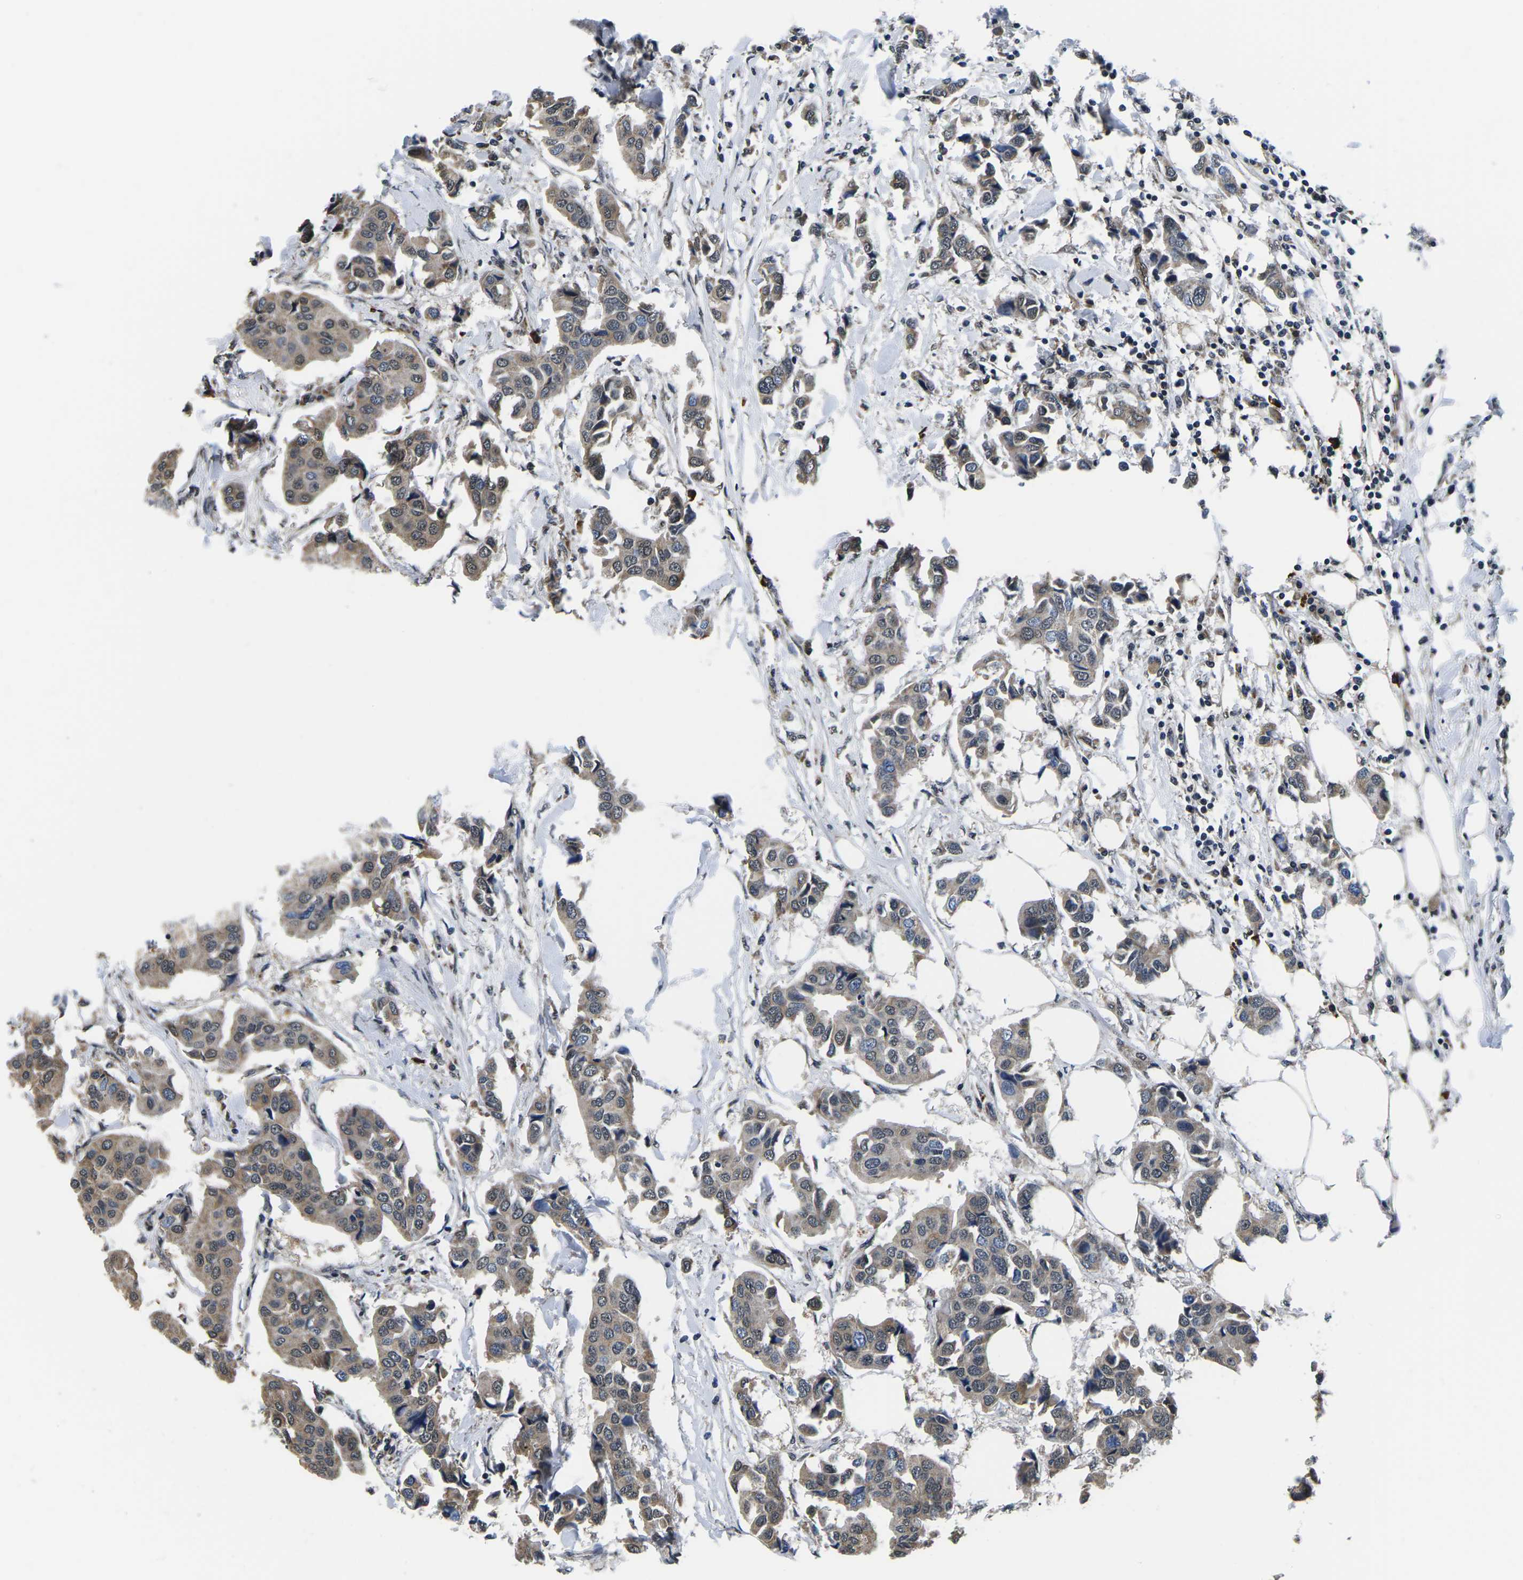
{"staining": {"intensity": "weak", "quantity": "25%-75%", "location": "cytoplasmic/membranous,nuclear"}, "tissue": "breast cancer", "cell_type": "Tumor cells", "image_type": "cancer", "snomed": [{"axis": "morphology", "description": "Duct carcinoma"}, {"axis": "topography", "description": "Breast"}], "caption": "Weak cytoplasmic/membranous and nuclear protein expression is seen in about 25%-75% of tumor cells in infiltrating ductal carcinoma (breast).", "gene": "CCNE1", "patient": {"sex": "female", "age": 80}}